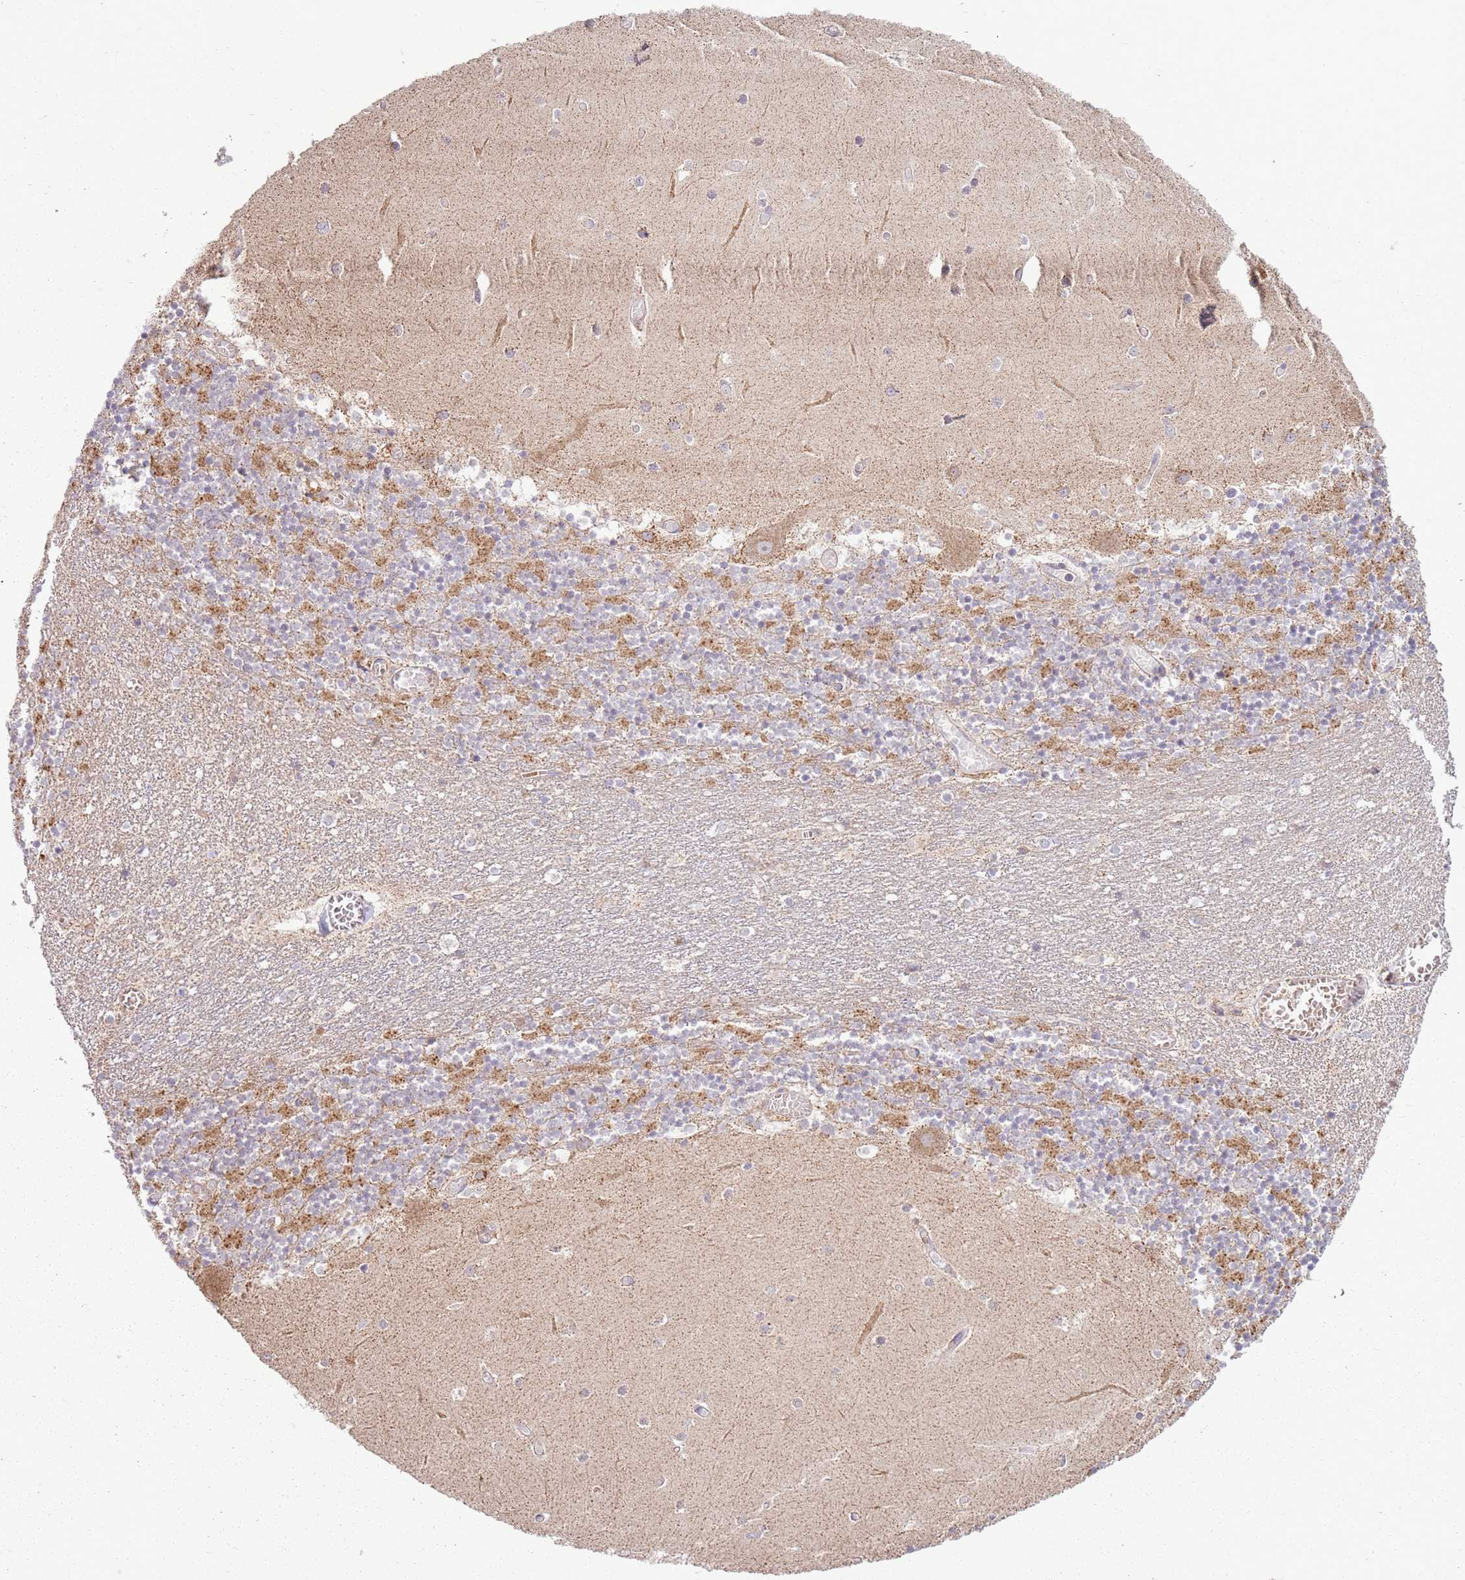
{"staining": {"intensity": "moderate", "quantity": "25%-75%", "location": "cytoplasmic/membranous"}, "tissue": "cerebellum", "cell_type": "Cells in granular layer", "image_type": "normal", "snomed": [{"axis": "morphology", "description": "Normal tissue, NOS"}, {"axis": "topography", "description": "Cerebellum"}], "caption": "Immunohistochemical staining of normal human cerebellum displays 25%-75% levels of moderate cytoplasmic/membranous protein positivity in approximately 25%-75% of cells in granular layer.", "gene": "ZNF530", "patient": {"sex": "female", "age": 28}}